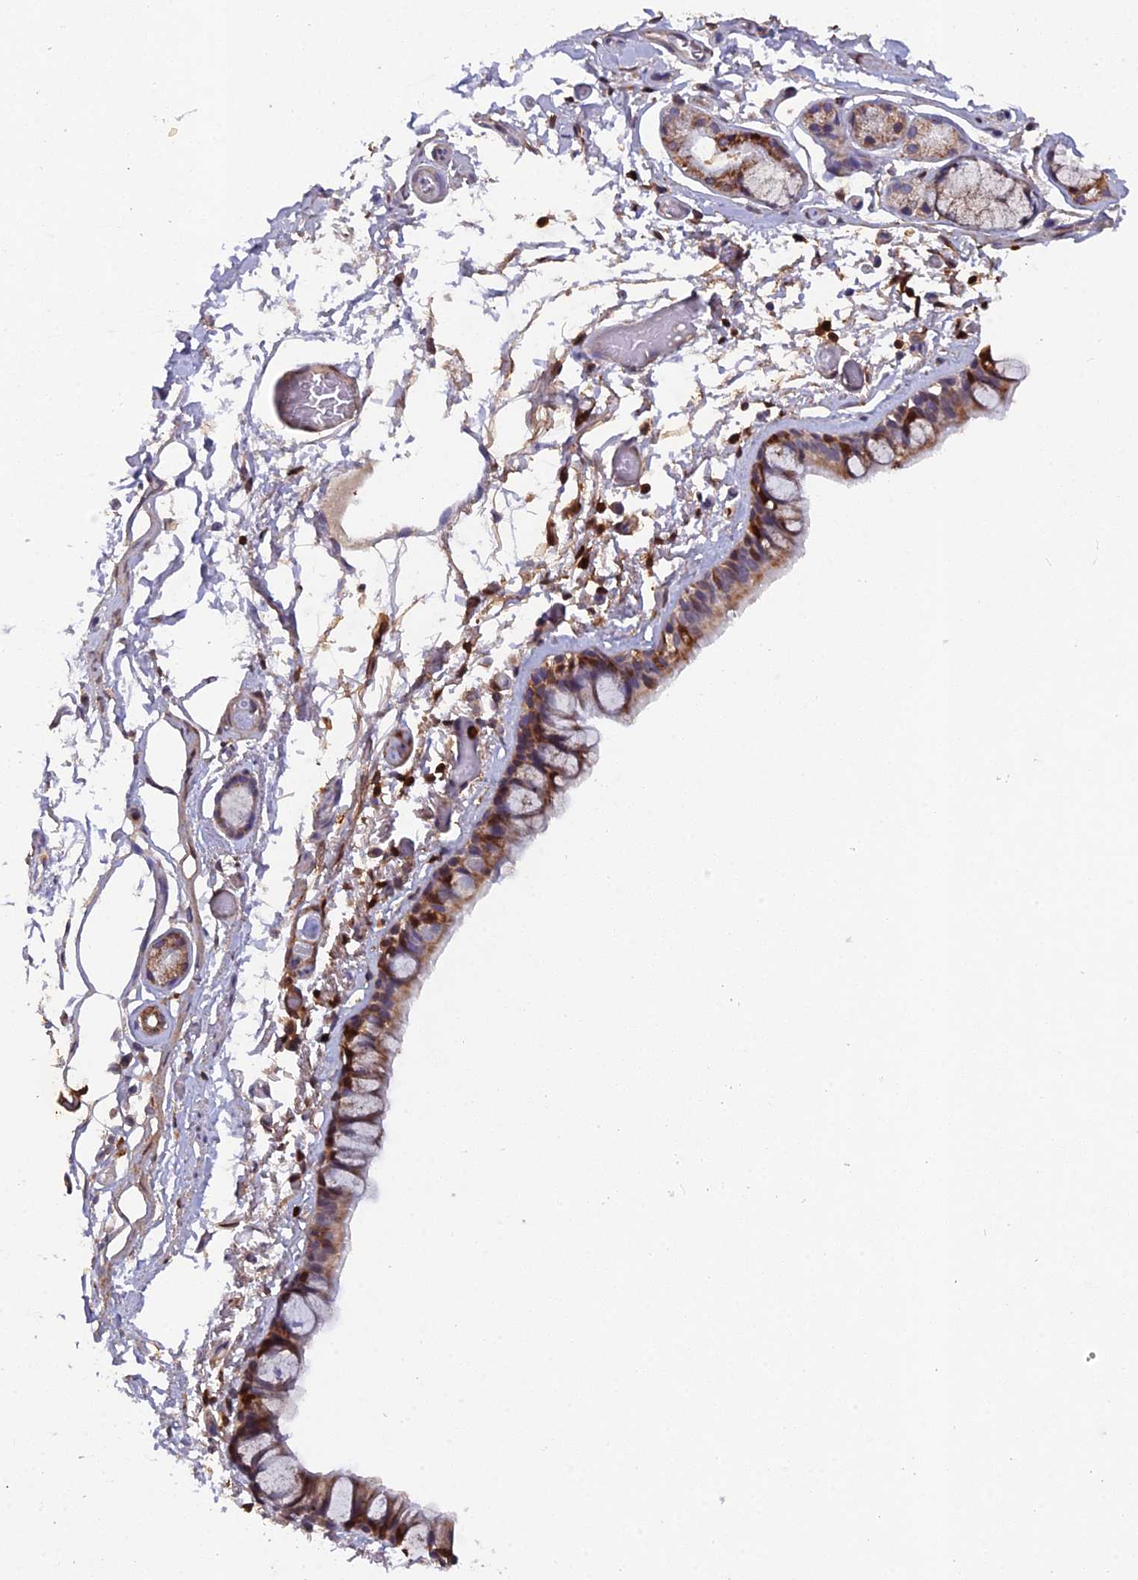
{"staining": {"intensity": "moderate", "quantity": ">75%", "location": "cytoplasmic/membranous"}, "tissue": "bronchus", "cell_type": "Respiratory epithelial cells", "image_type": "normal", "snomed": [{"axis": "morphology", "description": "Normal tissue, NOS"}, {"axis": "topography", "description": "Cartilage tissue"}], "caption": "The immunohistochemical stain highlights moderate cytoplasmic/membranous positivity in respiratory epithelial cells of benign bronchus. The protein of interest is shown in brown color, while the nuclei are stained blue.", "gene": "GALK2", "patient": {"sex": "male", "age": 63}}